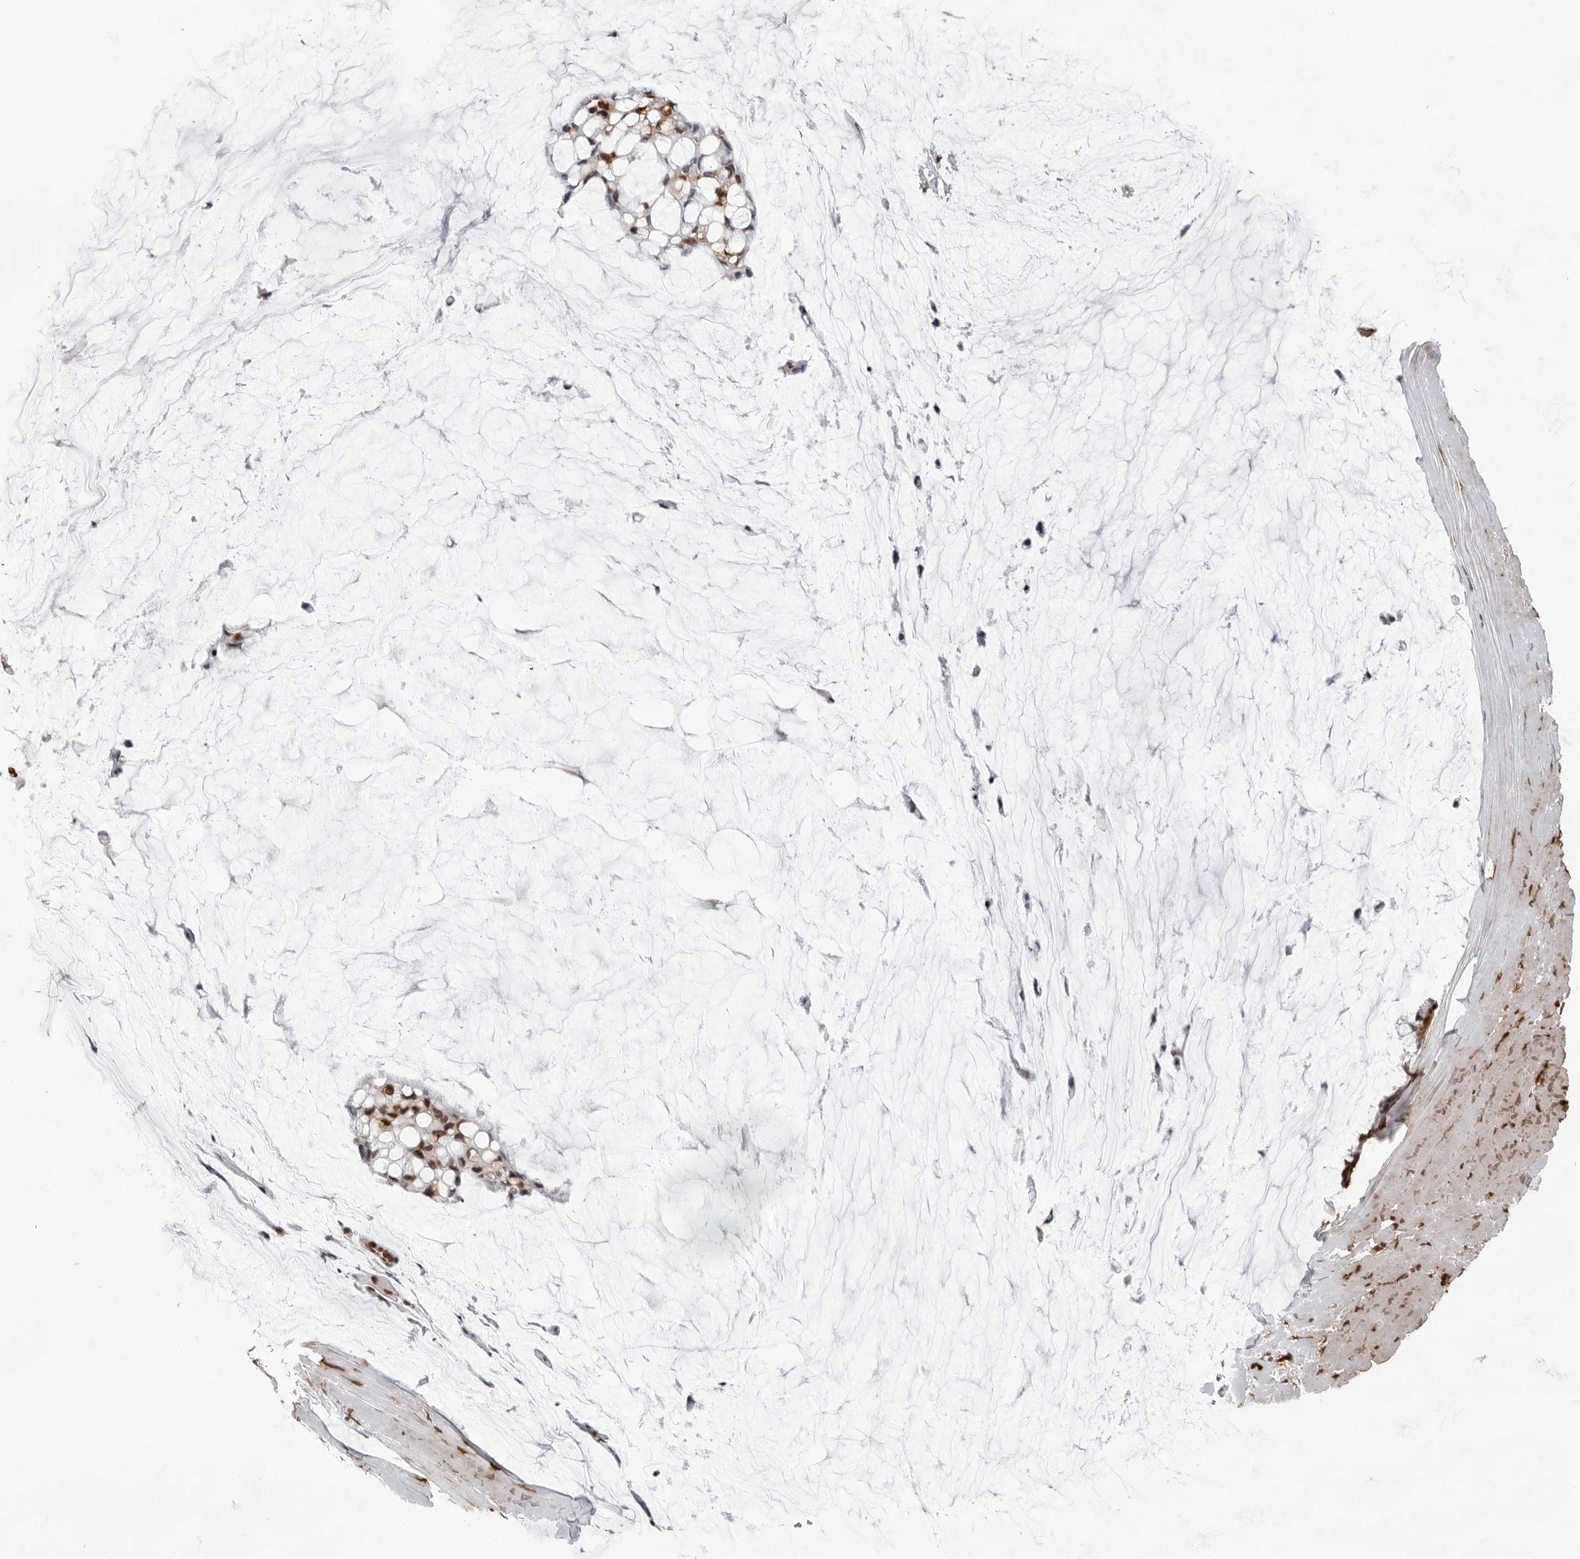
{"staining": {"intensity": "moderate", "quantity": ">75%", "location": "nuclear"}, "tissue": "ovarian cancer", "cell_type": "Tumor cells", "image_type": "cancer", "snomed": [{"axis": "morphology", "description": "Cystadenocarcinoma, mucinous, NOS"}, {"axis": "topography", "description": "Ovary"}], "caption": "IHC staining of ovarian cancer, which exhibits medium levels of moderate nuclear positivity in about >75% of tumor cells indicating moderate nuclear protein expression. The staining was performed using DAB (brown) for protein detection and nuclei were counterstained in hematoxylin (blue).", "gene": "ZFP91", "patient": {"sex": "female", "age": 39}}